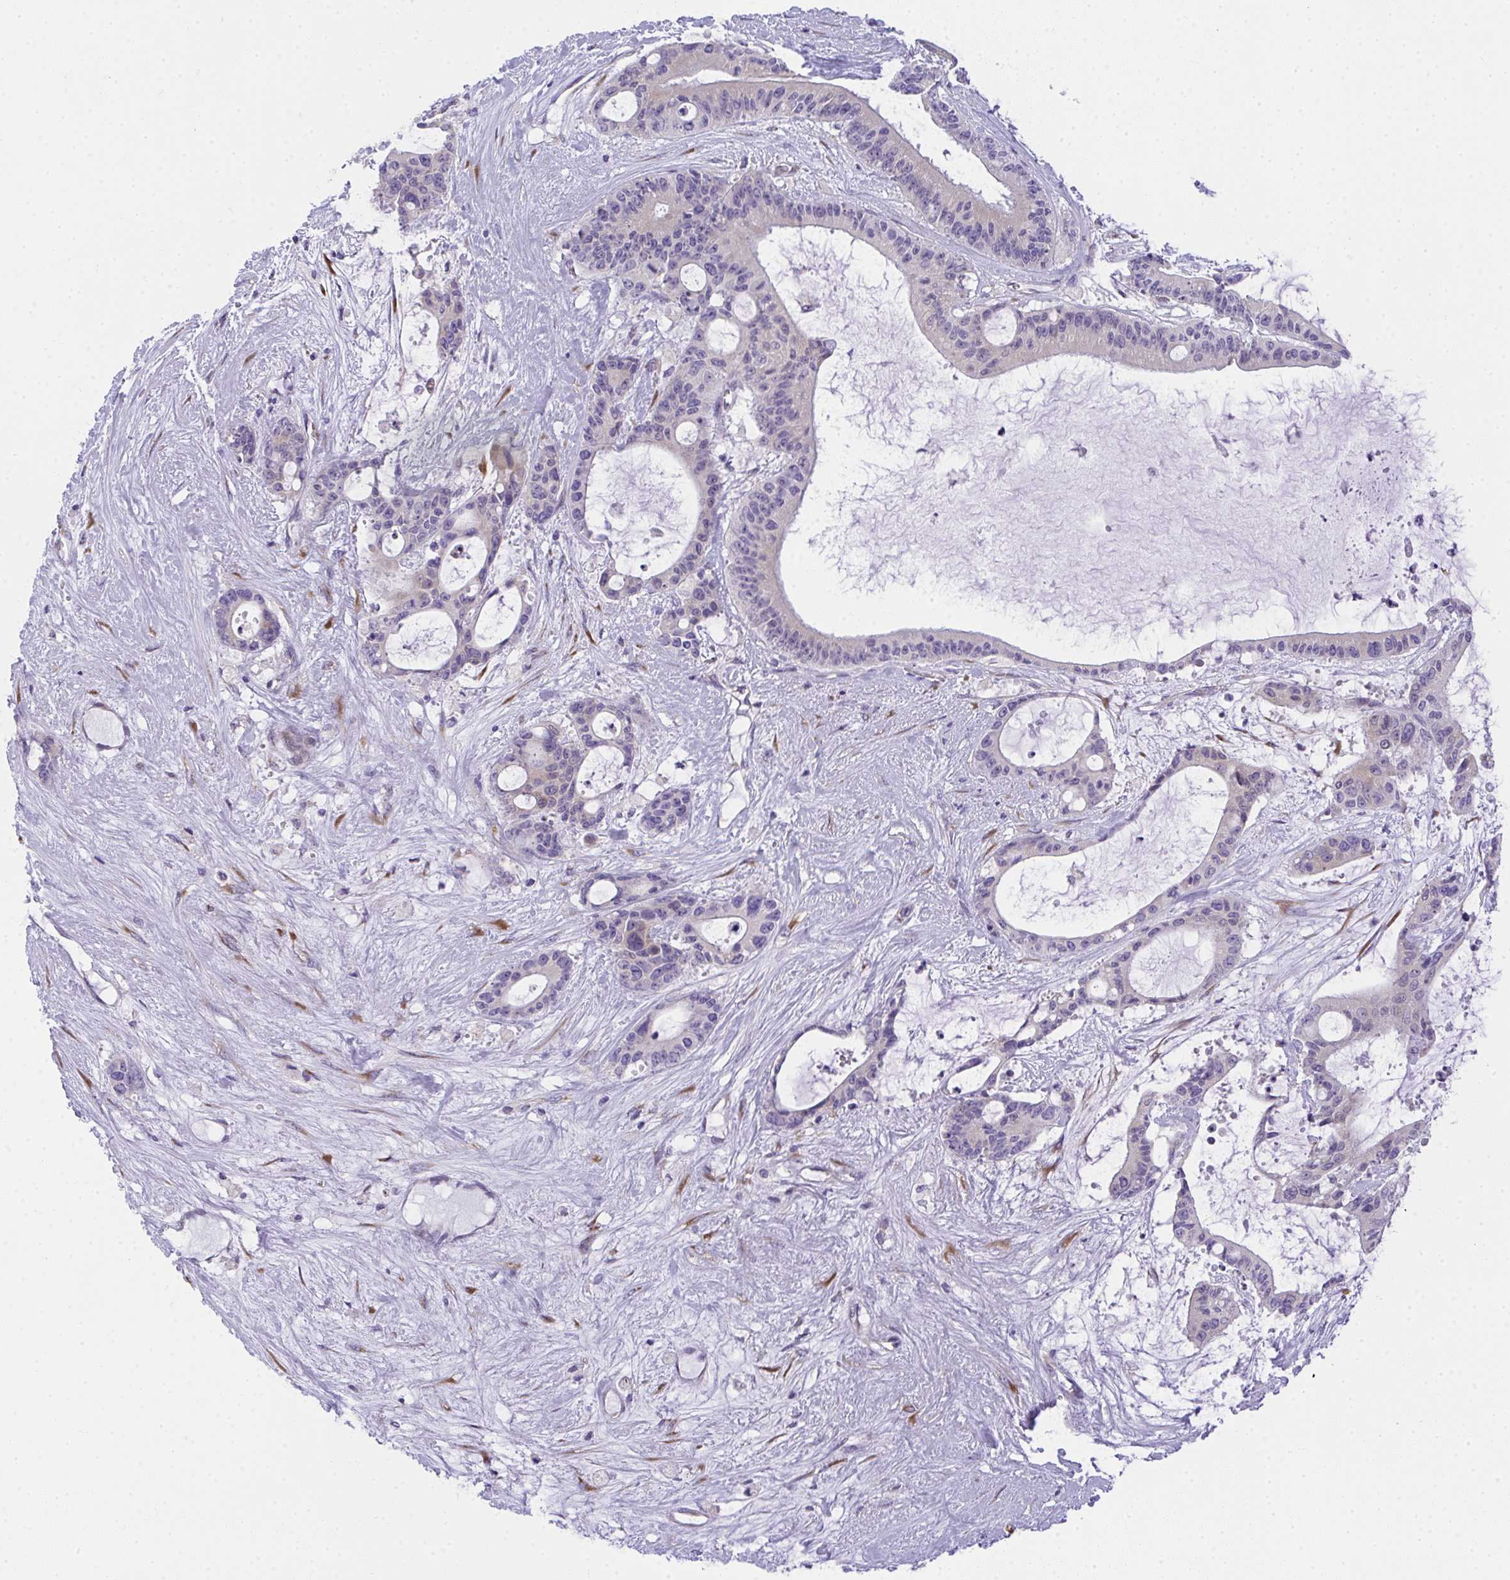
{"staining": {"intensity": "negative", "quantity": "none", "location": "none"}, "tissue": "liver cancer", "cell_type": "Tumor cells", "image_type": "cancer", "snomed": [{"axis": "morphology", "description": "Normal tissue, NOS"}, {"axis": "morphology", "description": "Cholangiocarcinoma"}, {"axis": "topography", "description": "Liver"}, {"axis": "topography", "description": "Peripheral nerve tissue"}], "caption": "Liver cancer (cholangiocarcinoma) was stained to show a protein in brown. There is no significant positivity in tumor cells.", "gene": "ADRA2C", "patient": {"sex": "female", "age": 73}}